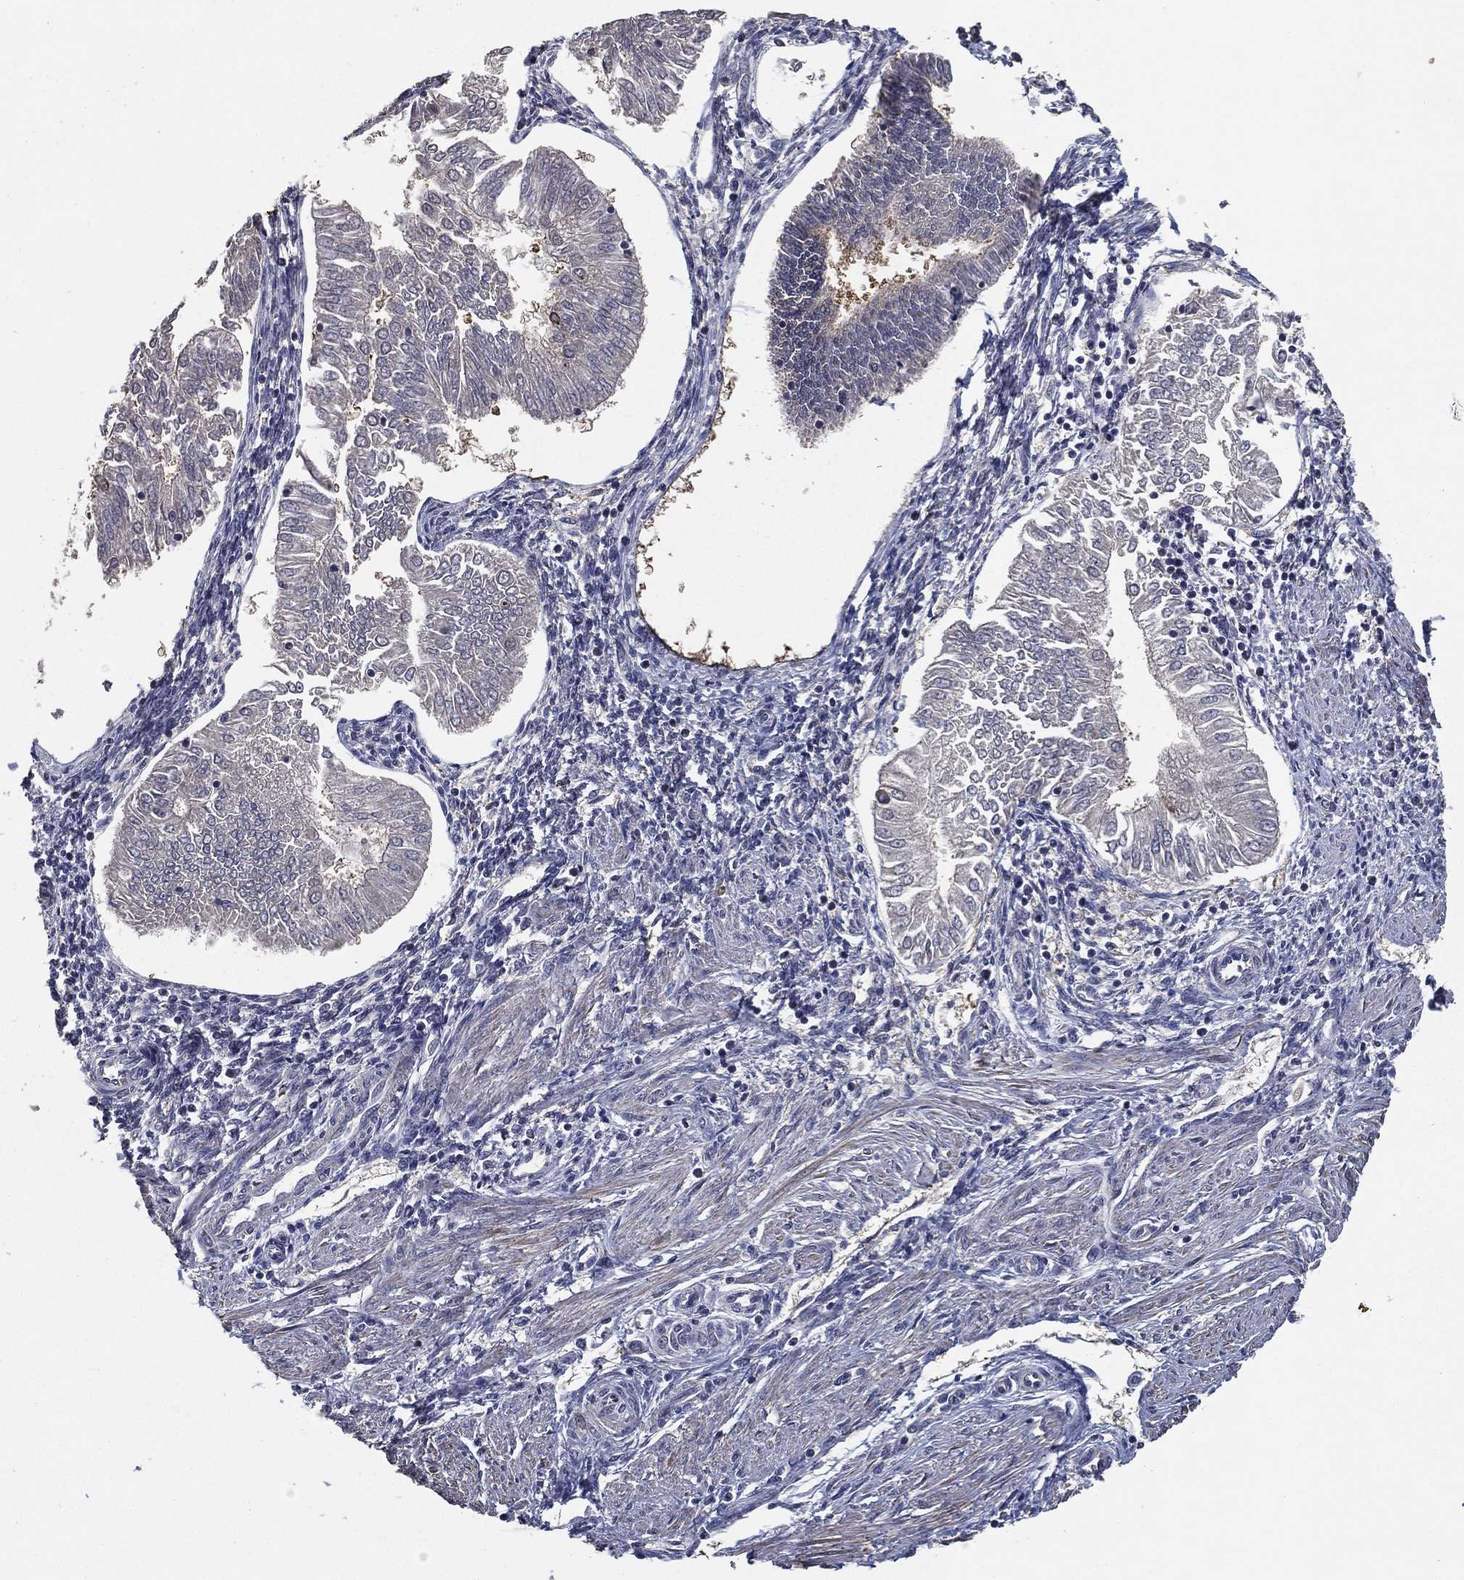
{"staining": {"intensity": "negative", "quantity": "none", "location": "none"}, "tissue": "endometrial cancer", "cell_type": "Tumor cells", "image_type": "cancer", "snomed": [{"axis": "morphology", "description": "Adenocarcinoma, NOS"}, {"axis": "topography", "description": "Endometrium"}], "caption": "This photomicrograph is of endometrial cancer (adenocarcinoma) stained with IHC to label a protein in brown with the nuclei are counter-stained blue. There is no expression in tumor cells.", "gene": "PCNT", "patient": {"sex": "female", "age": 53}}